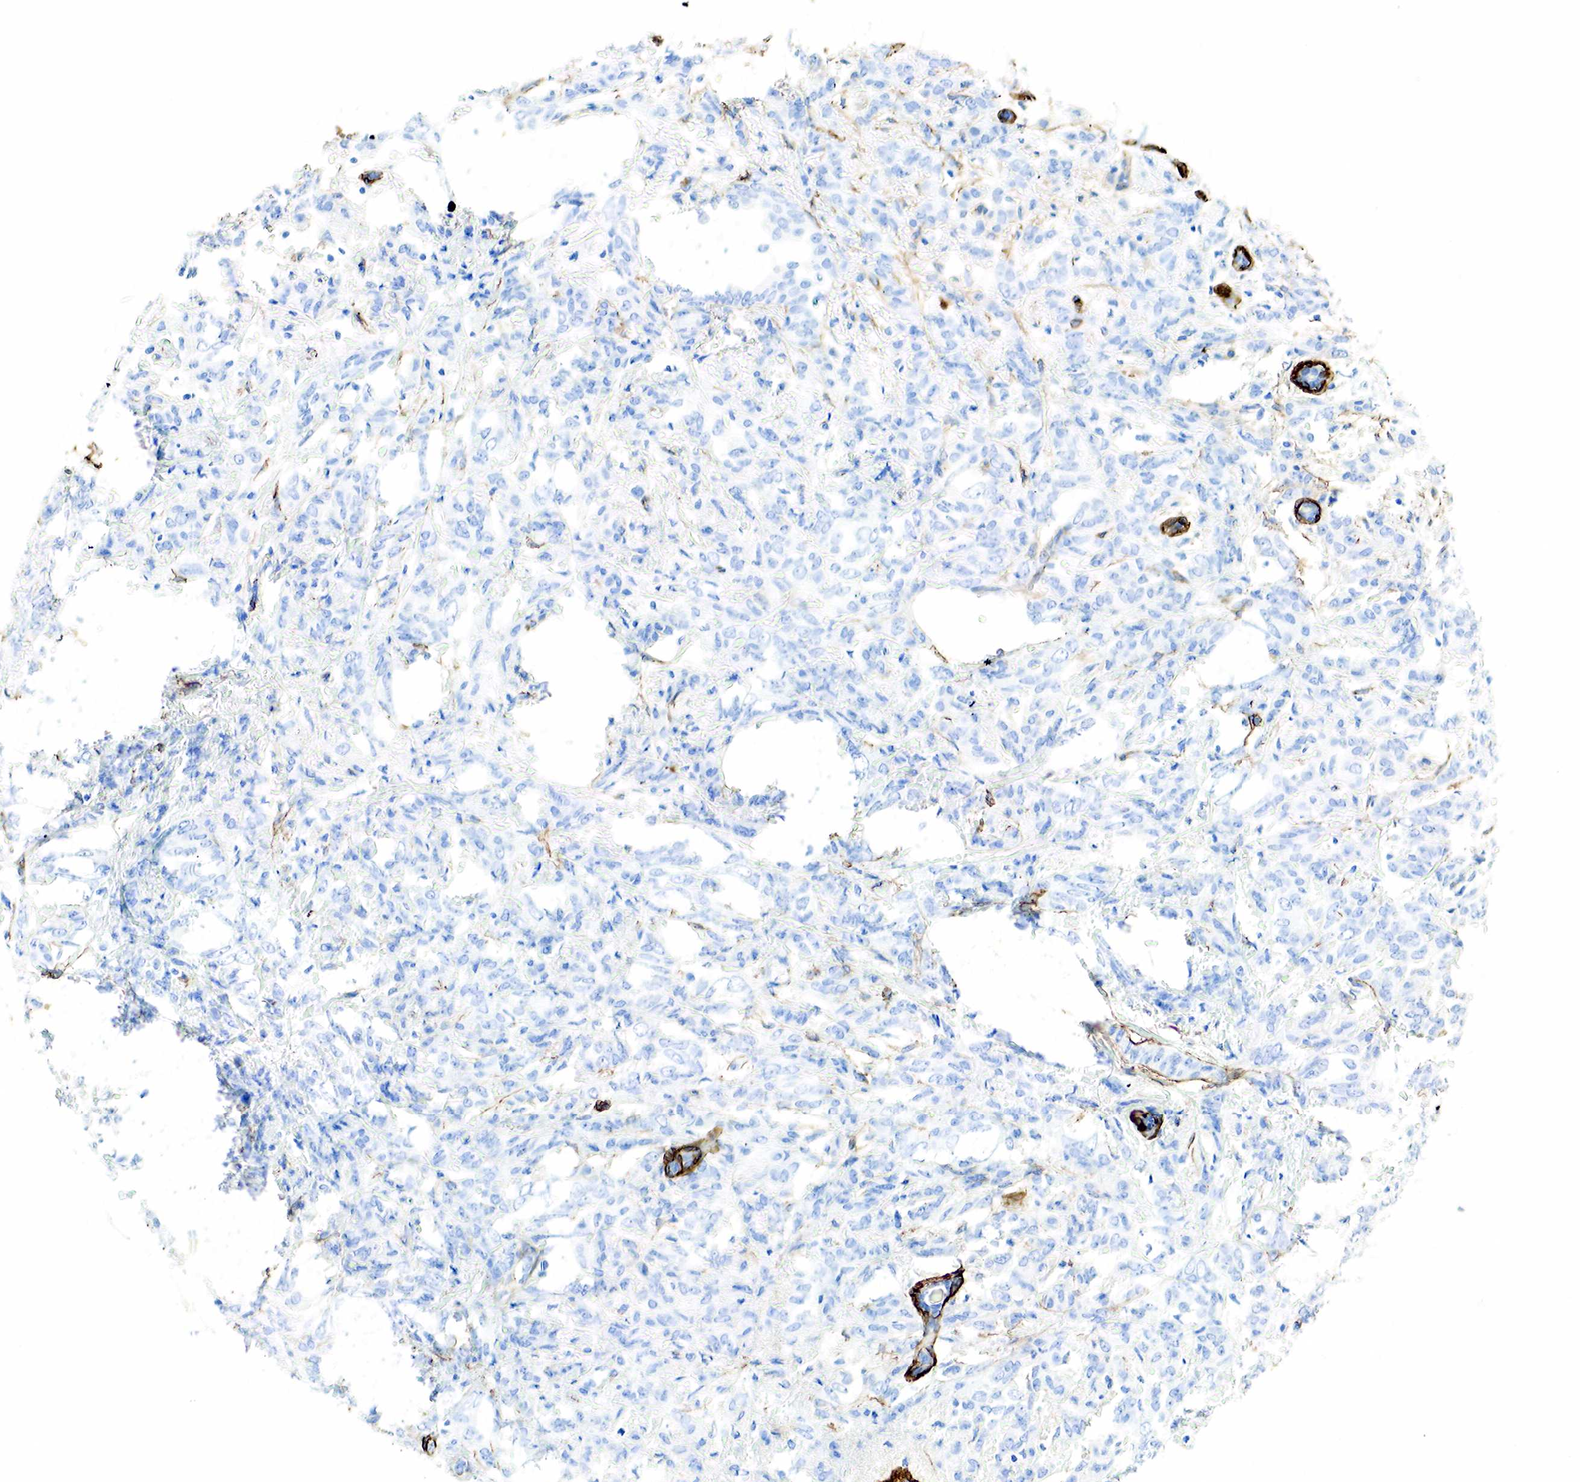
{"staining": {"intensity": "negative", "quantity": "none", "location": "none"}, "tissue": "breast cancer", "cell_type": "Tumor cells", "image_type": "cancer", "snomed": [{"axis": "morphology", "description": "Duct carcinoma"}, {"axis": "topography", "description": "Breast"}], "caption": "An immunohistochemistry (IHC) micrograph of infiltrating ductal carcinoma (breast) is shown. There is no staining in tumor cells of infiltrating ductal carcinoma (breast). The staining was performed using DAB (3,3'-diaminobenzidine) to visualize the protein expression in brown, while the nuclei were stained in blue with hematoxylin (Magnification: 20x).", "gene": "ACTA1", "patient": {"sex": "female", "age": 53}}